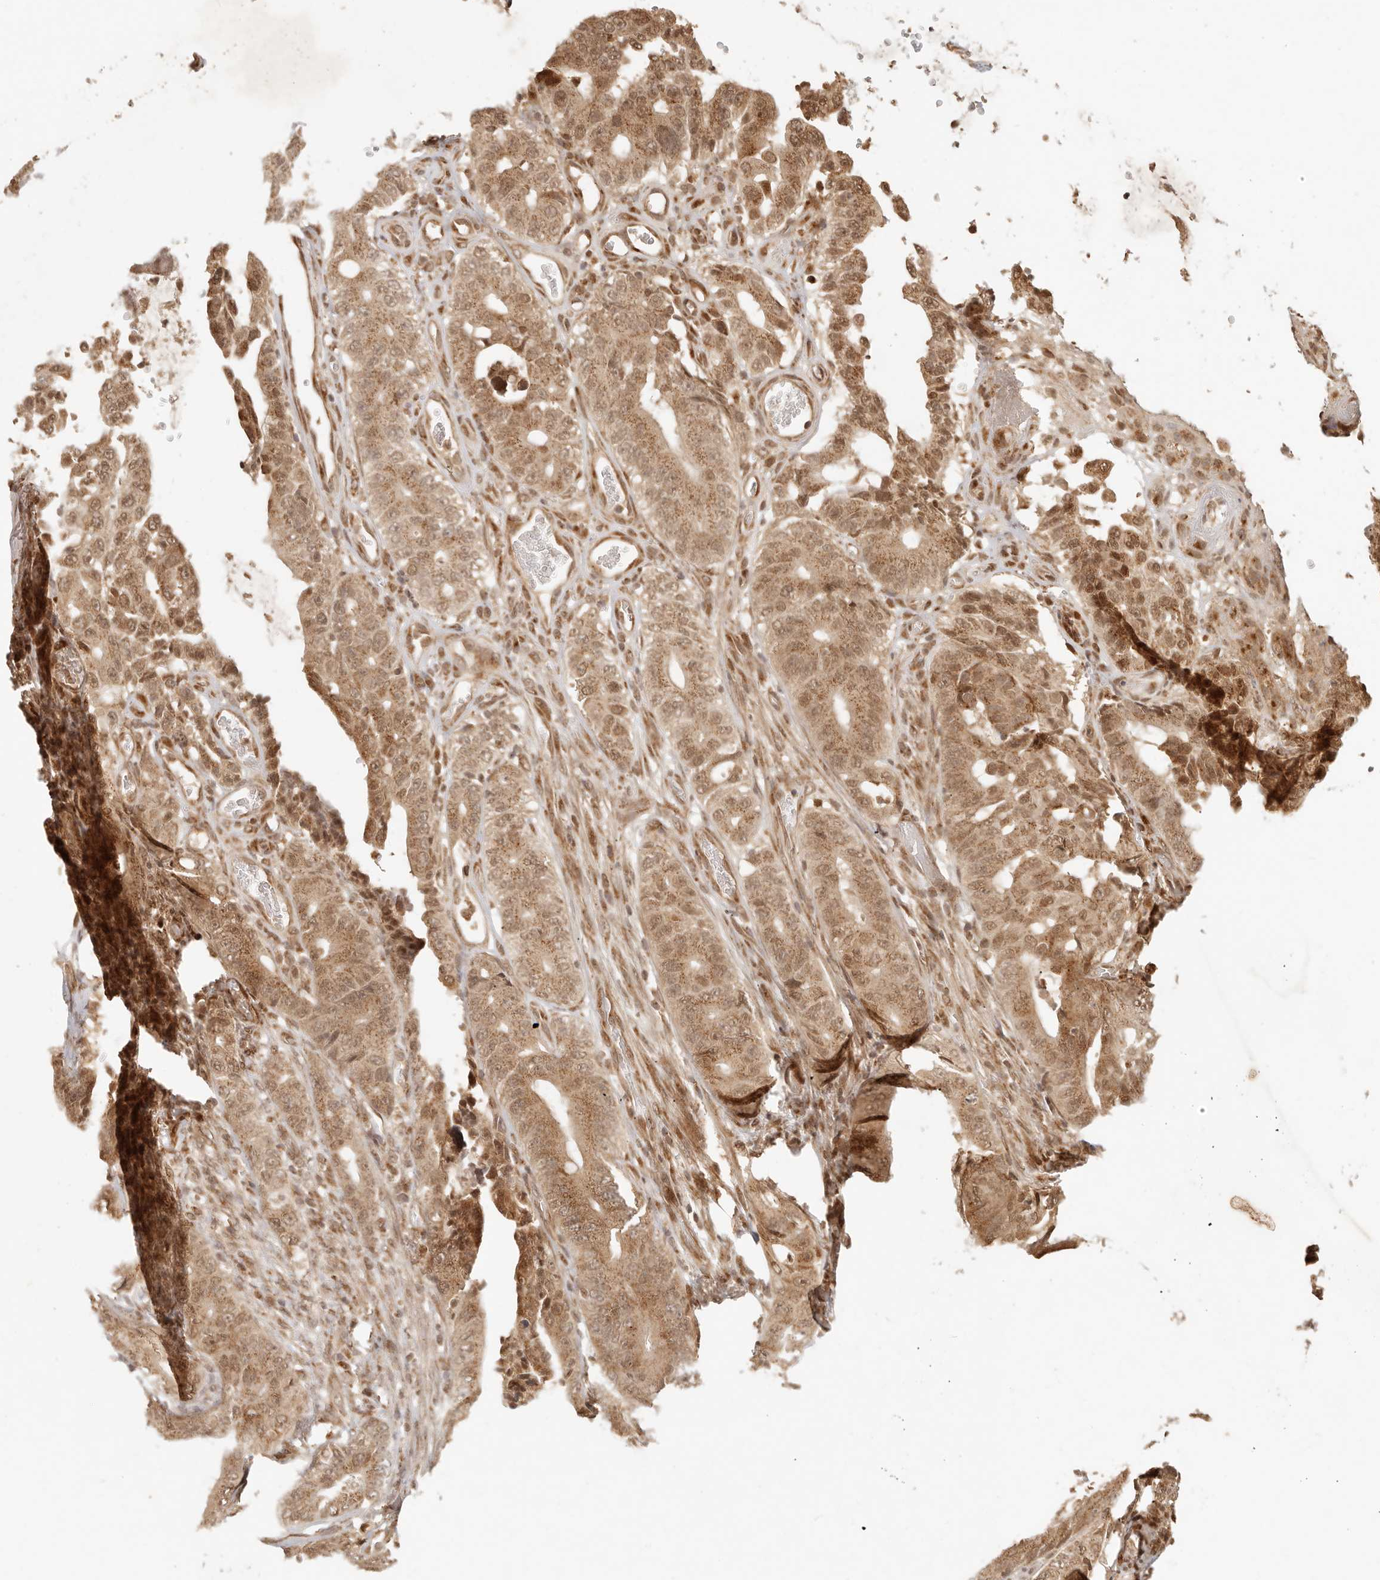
{"staining": {"intensity": "moderate", "quantity": ">75%", "location": "cytoplasmic/membranous,nuclear"}, "tissue": "colorectal cancer", "cell_type": "Tumor cells", "image_type": "cancer", "snomed": [{"axis": "morphology", "description": "Adenocarcinoma, NOS"}, {"axis": "topography", "description": "Colon"}], "caption": "Colorectal cancer stained with a brown dye demonstrates moderate cytoplasmic/membranous and nuclear positive expression in about >75% of tumor cells.", "gene": "INTS11", "patient": {"sex": "male", "age": 83}}